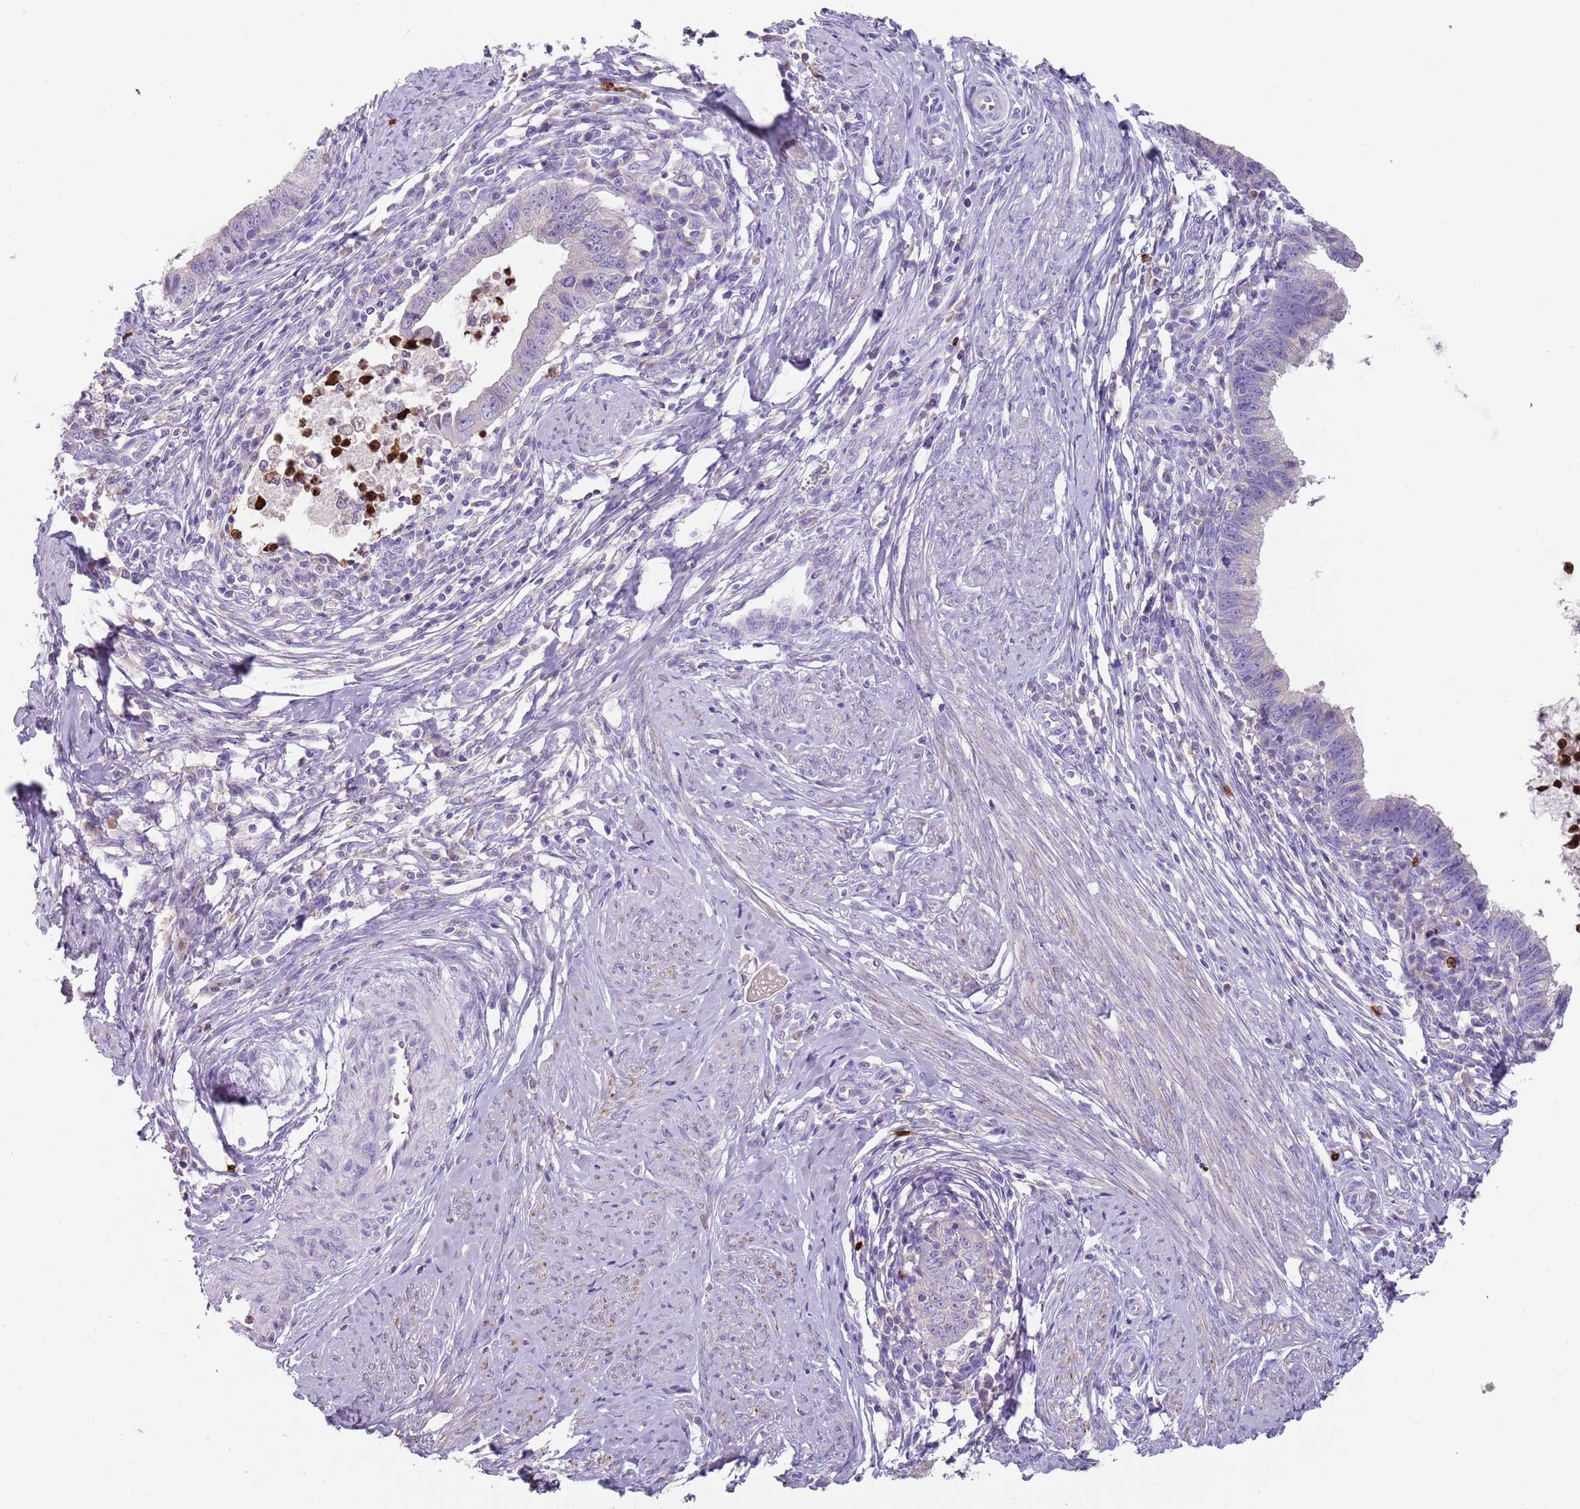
{"staining": {"intensity": "negative", "quantity": "none", "location": "none"}, "tissue": "cervical cancer", "cell_type": "Tumor cells", "image_type": "cancer", "snomed": [{"axis": "morphology", "description": "Adenocarcinoma, NOS"}, {"axis": "topography", "description": "Cervix"}], "caption": "IHC image of human adenocarcinoma (cervical) stained for a protein (brown), which displays no expression in tumor cells.", "gene": "TMEM251", "patient": {"sex": "female", "age": 36}}